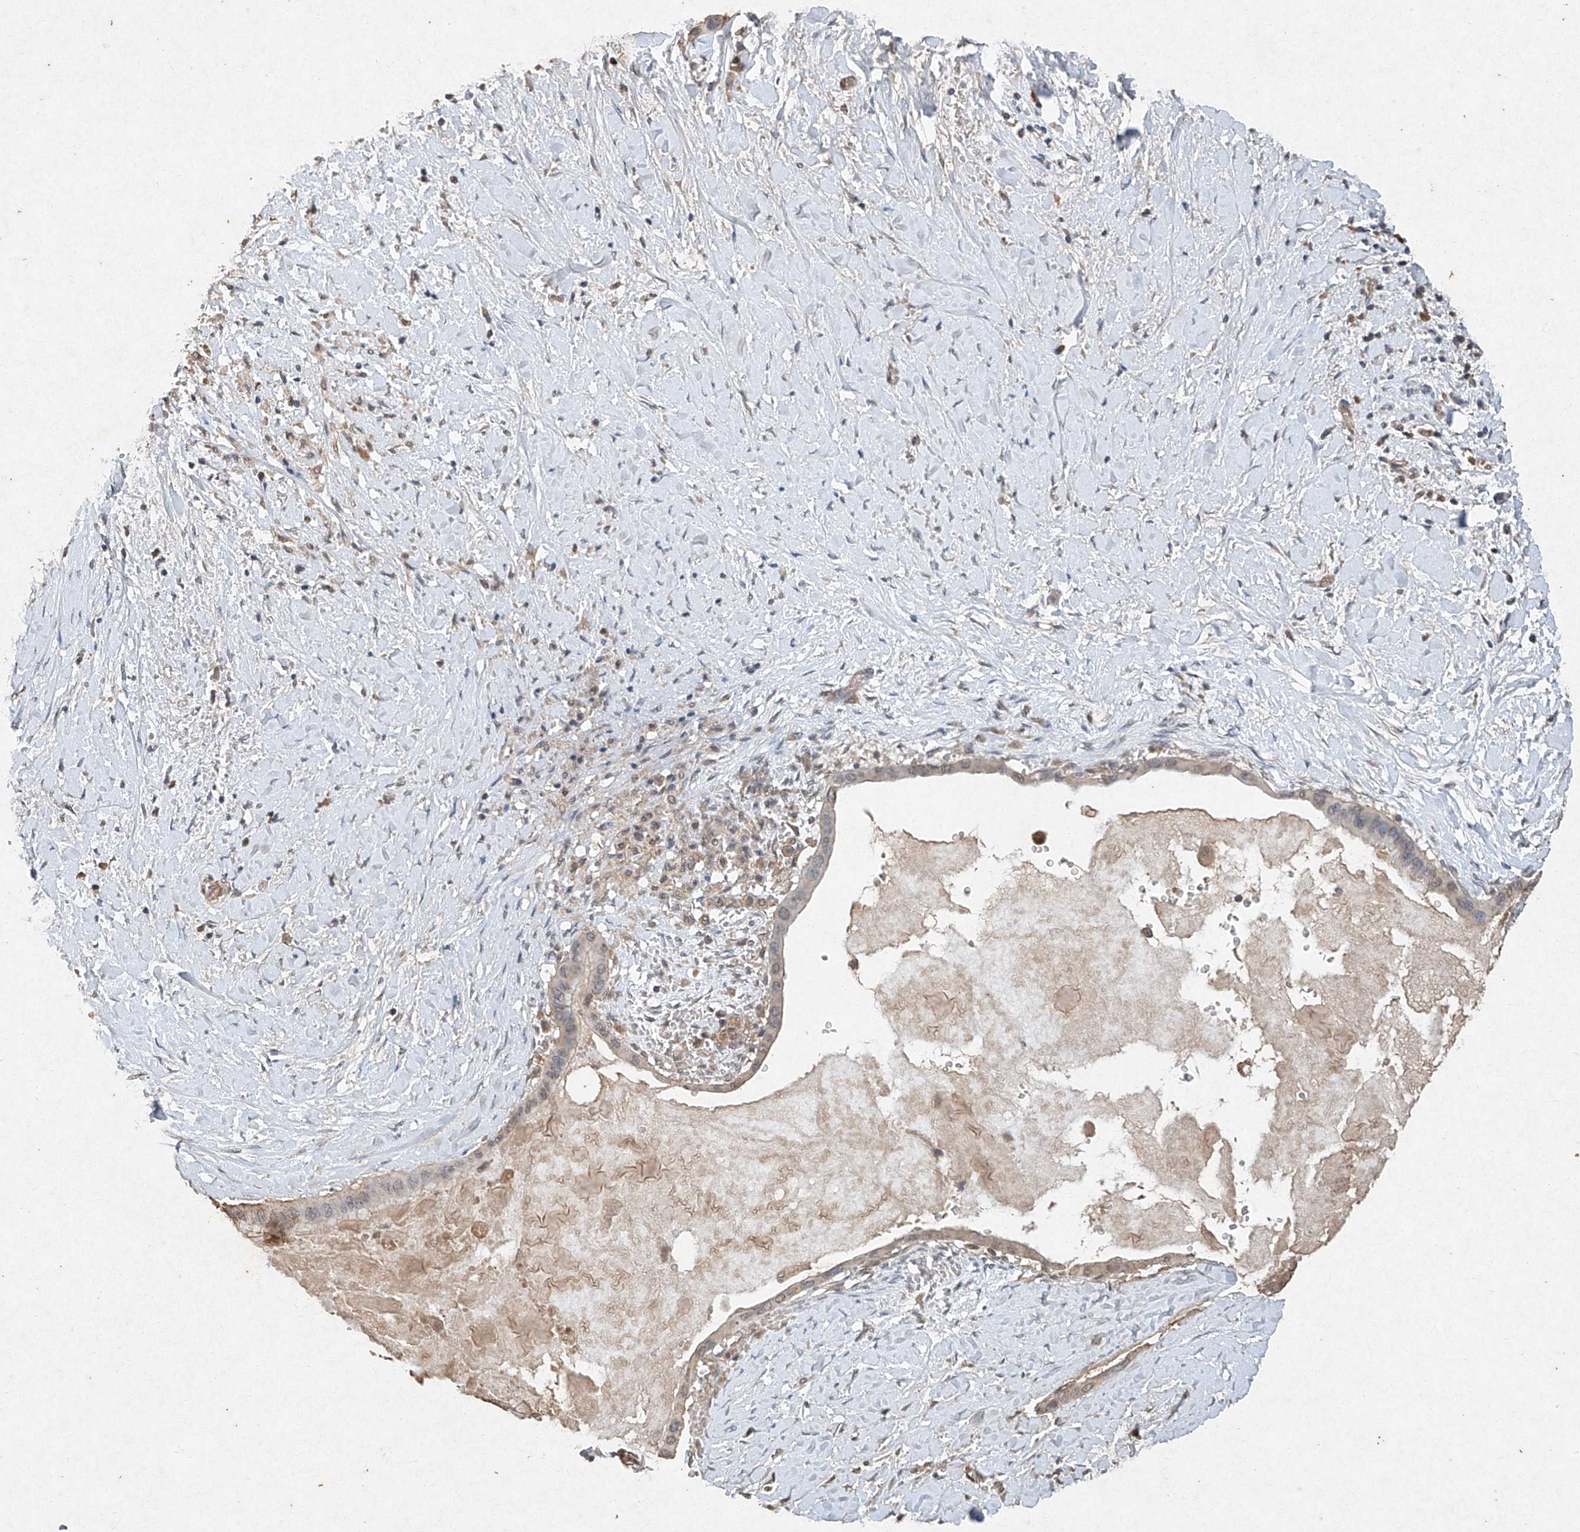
{"staining": {"intensity": "weak", "quantity": "<25%", "location": "cytoplasmic/membranous"}, "tissue": "pancreatic cancer", "cell_type": "Tumor cells", "image_type": "cancer", "snomed": [{"axis": "morphology", "description": "Adenocarcinoma, NOS"}, {"axis": "topography", "description": "Pancreas"}], "caption": "High magnification brightfield microscopy of pancreatic cancer (adenocarcinoma) stained with DAB (3,3'-diaminobenzidine) (brown) and counterstained with hematoxylin (blue): tumor cells show no significant staining. (Stains: DAB IHC with hematoxylin counter stain, Microscopy: brightfield microscopy at high magnification).", "gene": "STK3", "patient": {"sex": "male", "age": 55}}